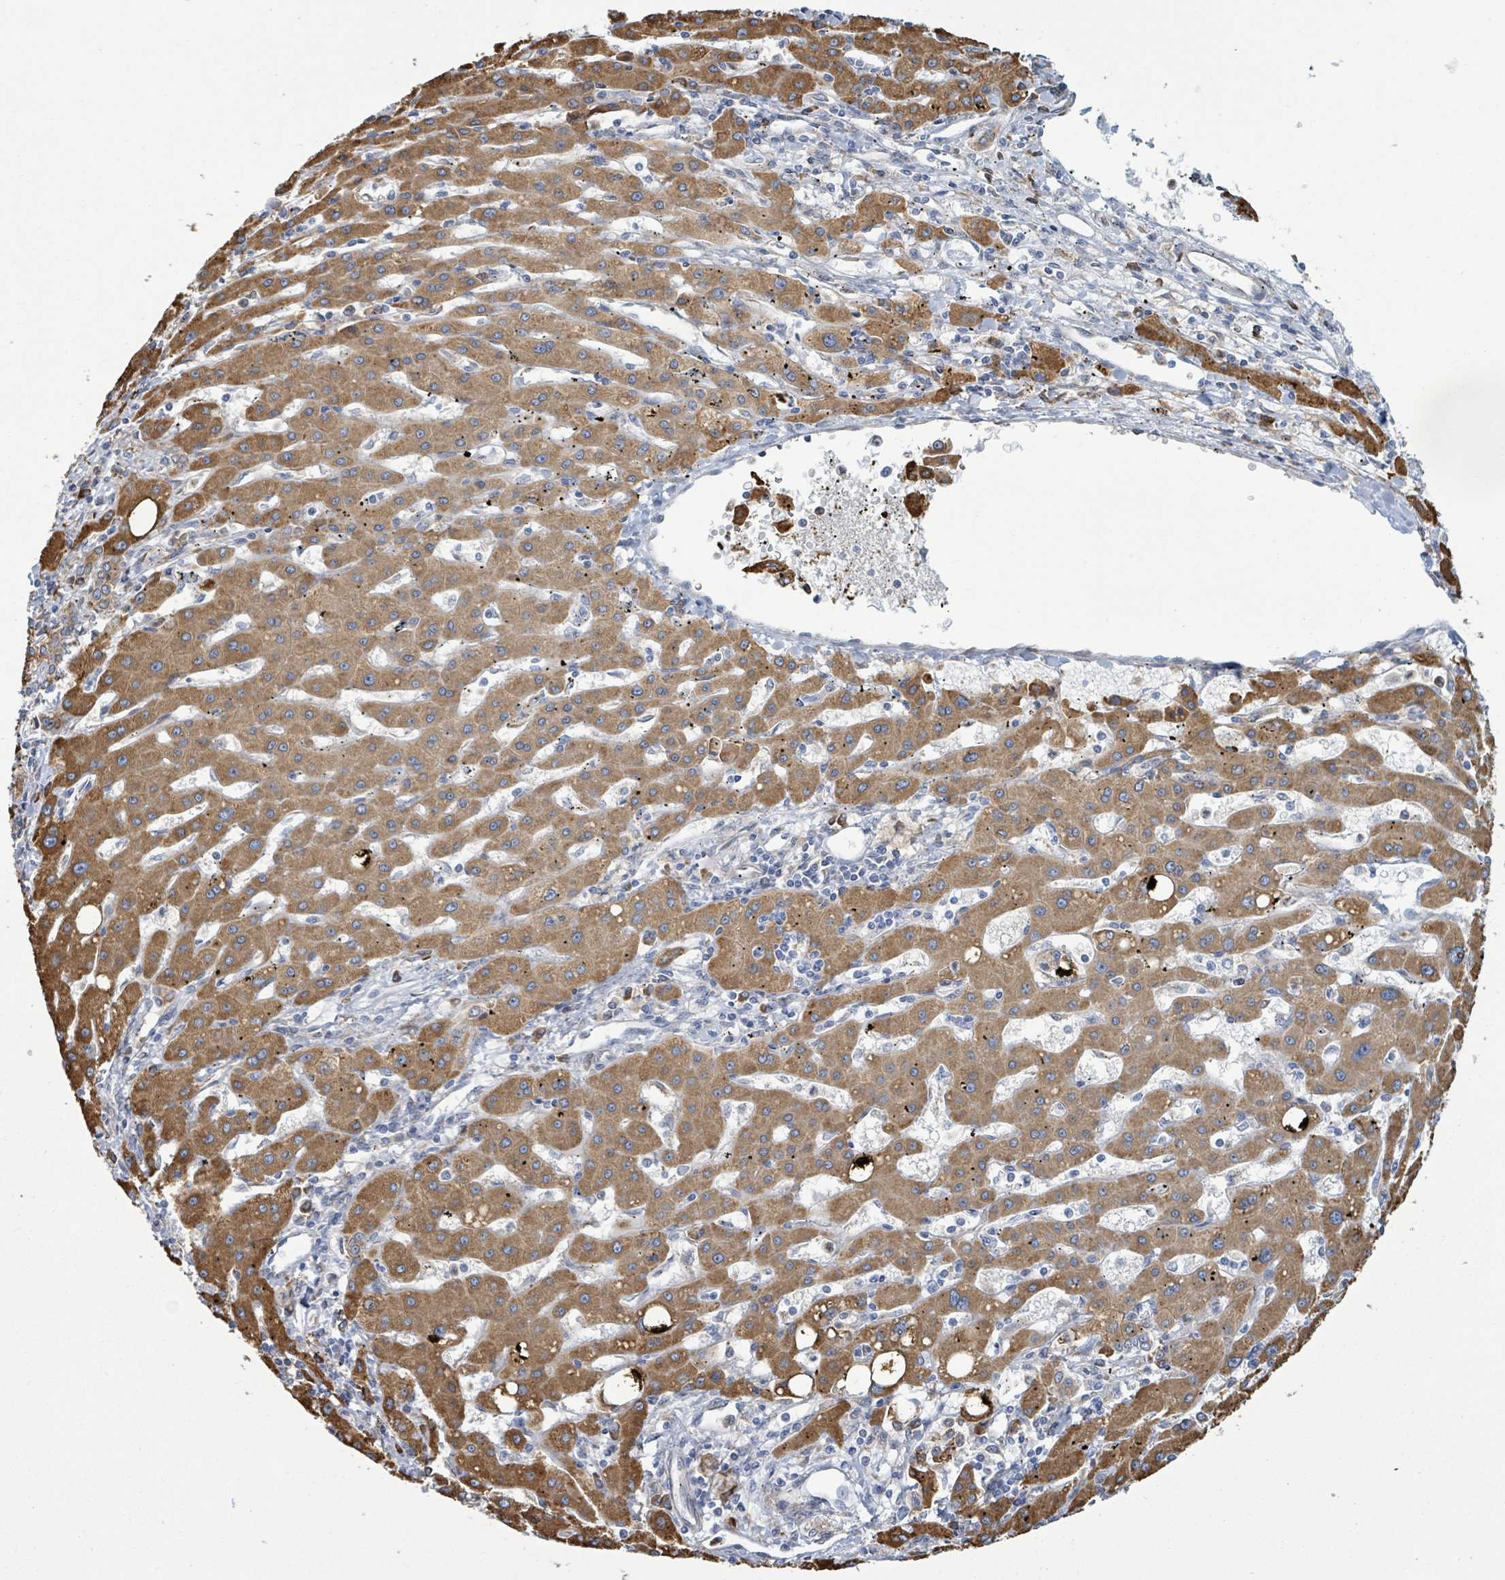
{"staining": {"intensity": "moderate", "quantity": ">75%", "location": "cytoplasmic/membranous"}, "tissue": "liver cancer", "cell_type": "Tumor cells", "image_type": "cancer", "snomed": [{"axis": "morphology", "description": "Carcinoma, Hepatocellular, NOS"}, {"axis": "topography", "description": "Liver"}], "caption": "Immunohistochemistry (IHC) photomicrograph of hepatocellular carcinoma (liver) stained for a protein (brown), which reveals medium levels of moderate cytoplasmic/membranous expression in approximately >75% of tumor cells.", "gene": "RFPL4A", "patient": {"sex": "male", "age": 72}}